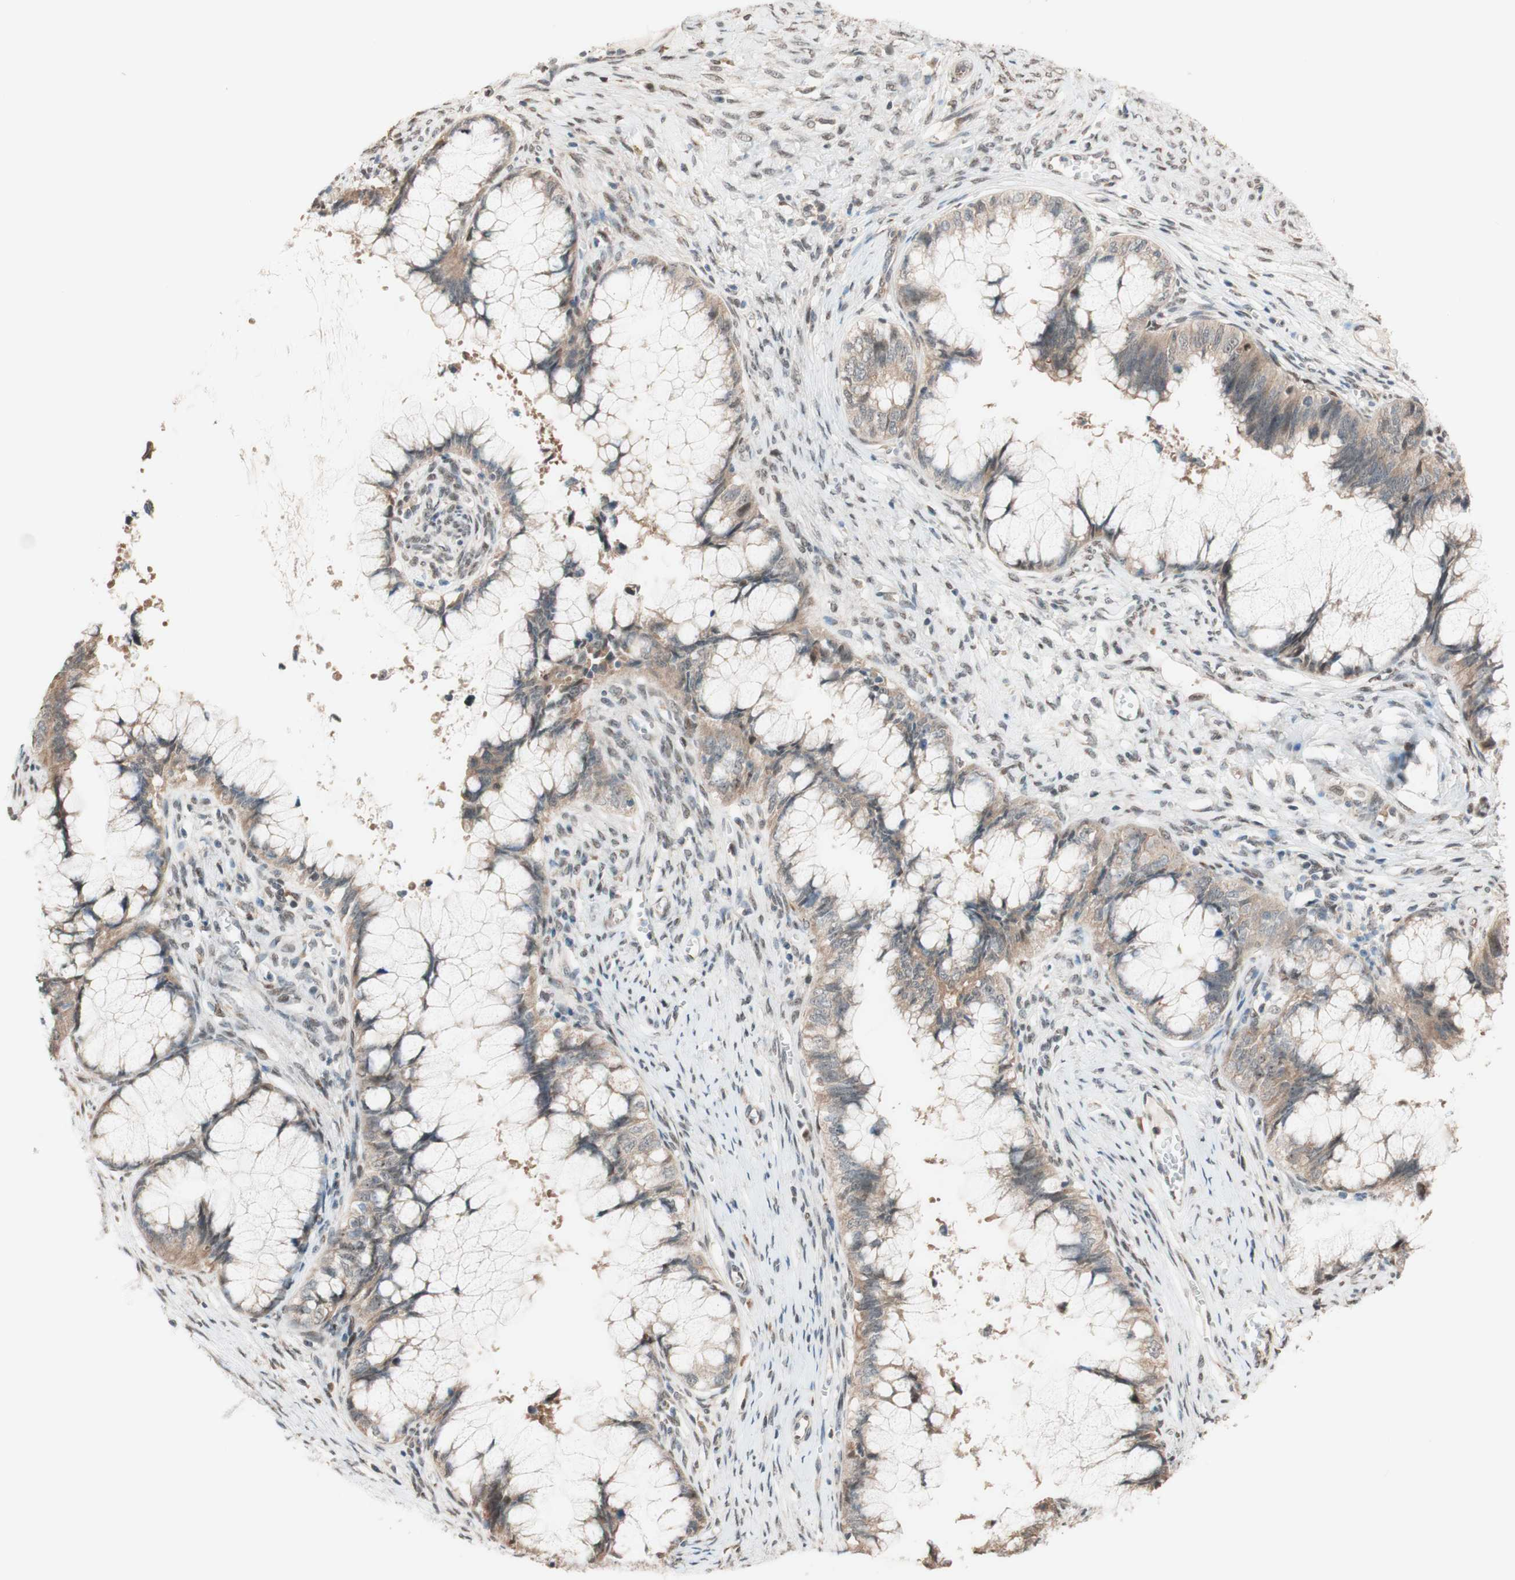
{"staining": {"intensity": "weak", "quantity": ">75%", "location": "cytoplasmic/membranous"}, "tissue": "cervical cancer", "cell_type": "Tumor cells", "image_type": "cancer", "snomed": [{"axis": "morphology", "description": "Adenocarcinoma, NOS"}, {"axis": "topography", "description": "Cervix"}], "caption": "Immunohistochemical staining of human cervical cancer (adenocarcinoma) shows low levels of weak cytoplasmic/membranous protein positivity in approximately >75% of tumor cells.", "gene": "CCNC", "patient": {"sex": "female", "age": 44}}